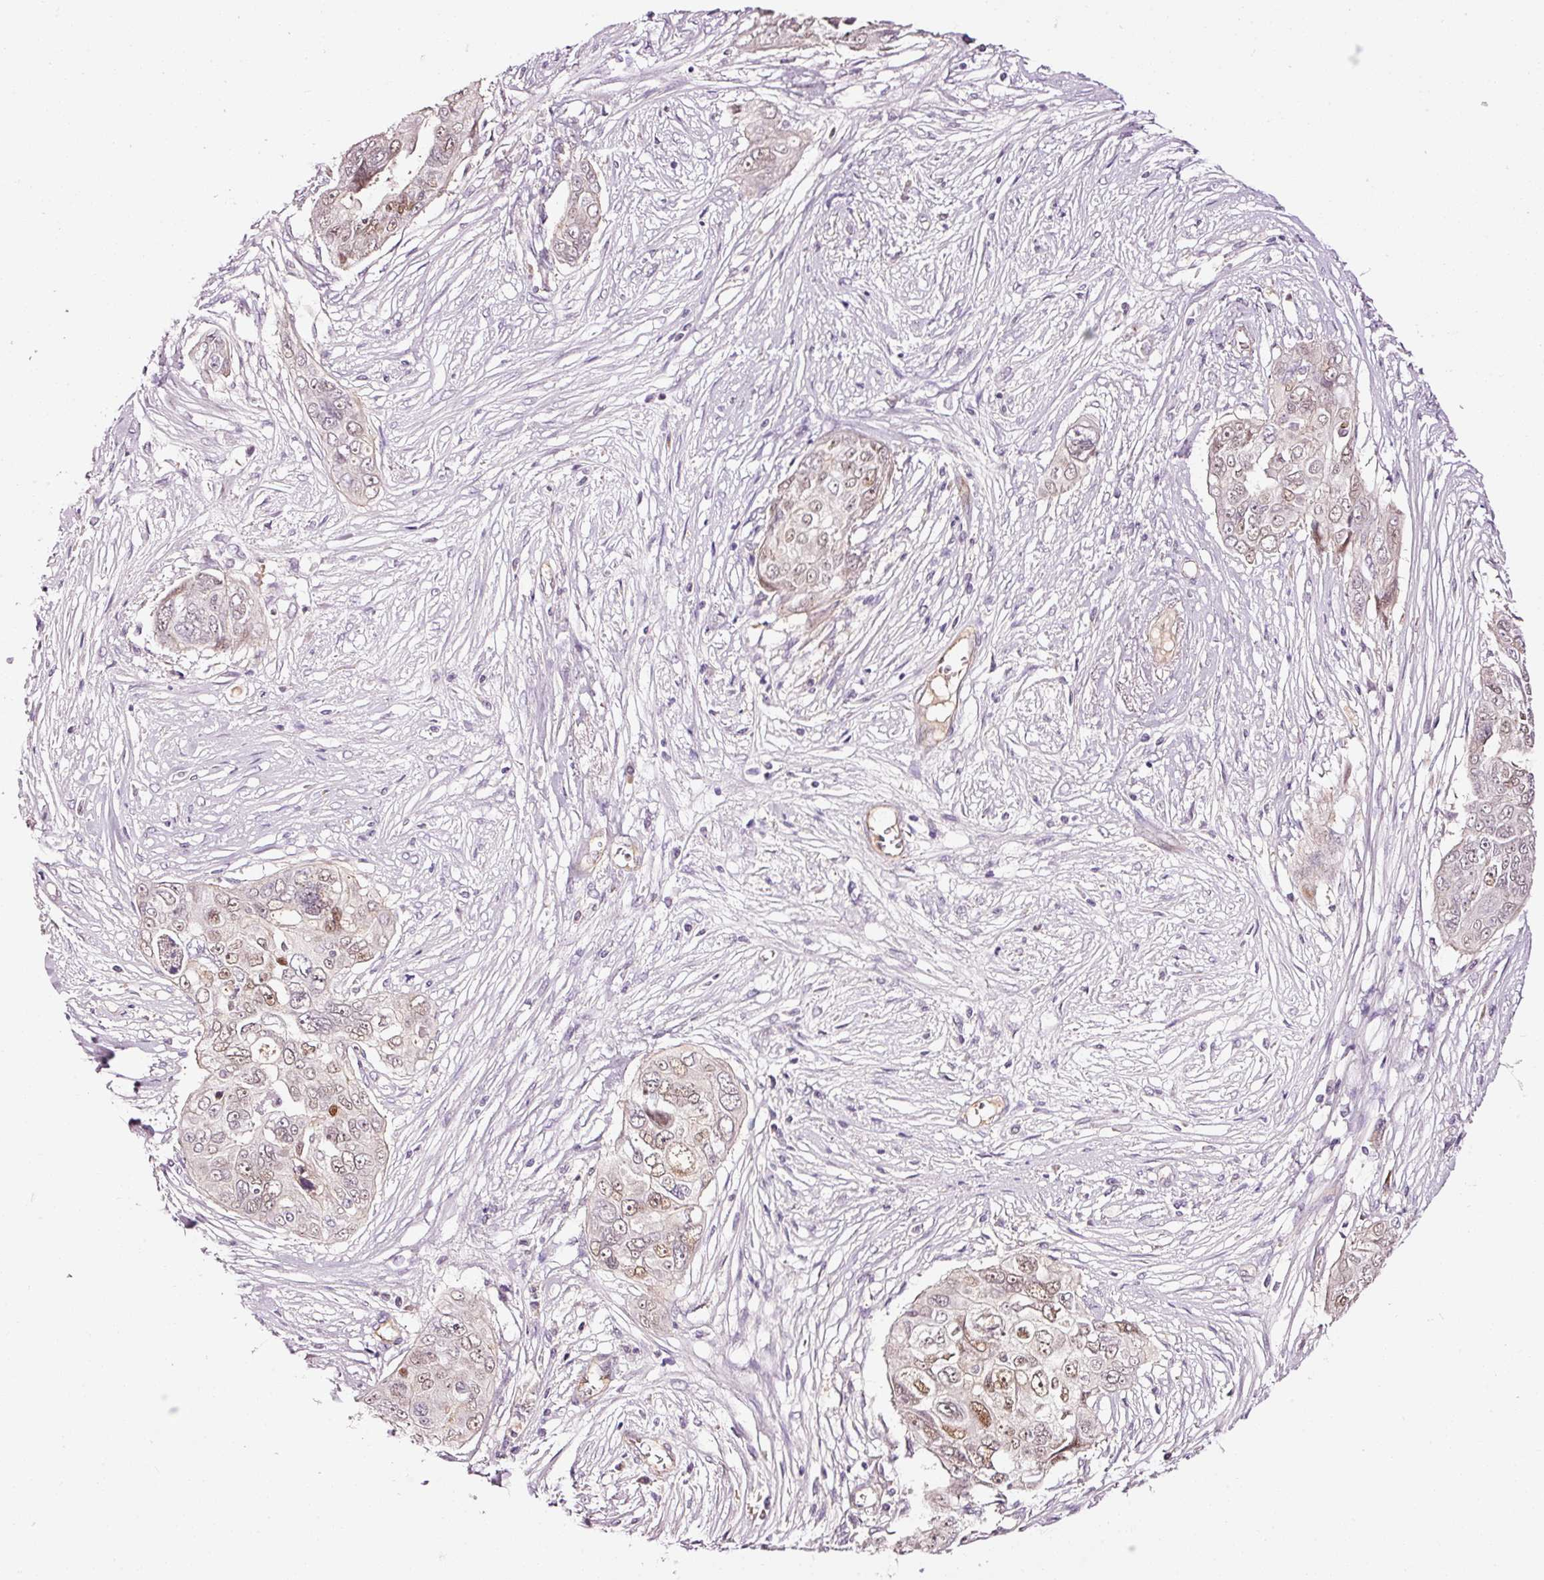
{"staining": {"intensity": "weak", "quantity": "25%-75%", "location": "nuclear"}, "tissue": "ovarian cancer", "cell_type": "Tumor cells", "image_type": "cancer", "snomed": [{"axis": "morphology", "description": "Carcinoma, endometroid"}, {"axis": "topography", "description": "Ovary"}], "caption": "Immunohistochemical staining of human ovarian cancer (endometroid carcinoma) shows low levels of weak nuclear expression in about 25%-75% of tumor cells.", "gene": "ABCB4", "patient": {"sex": "female", "age": 70}}